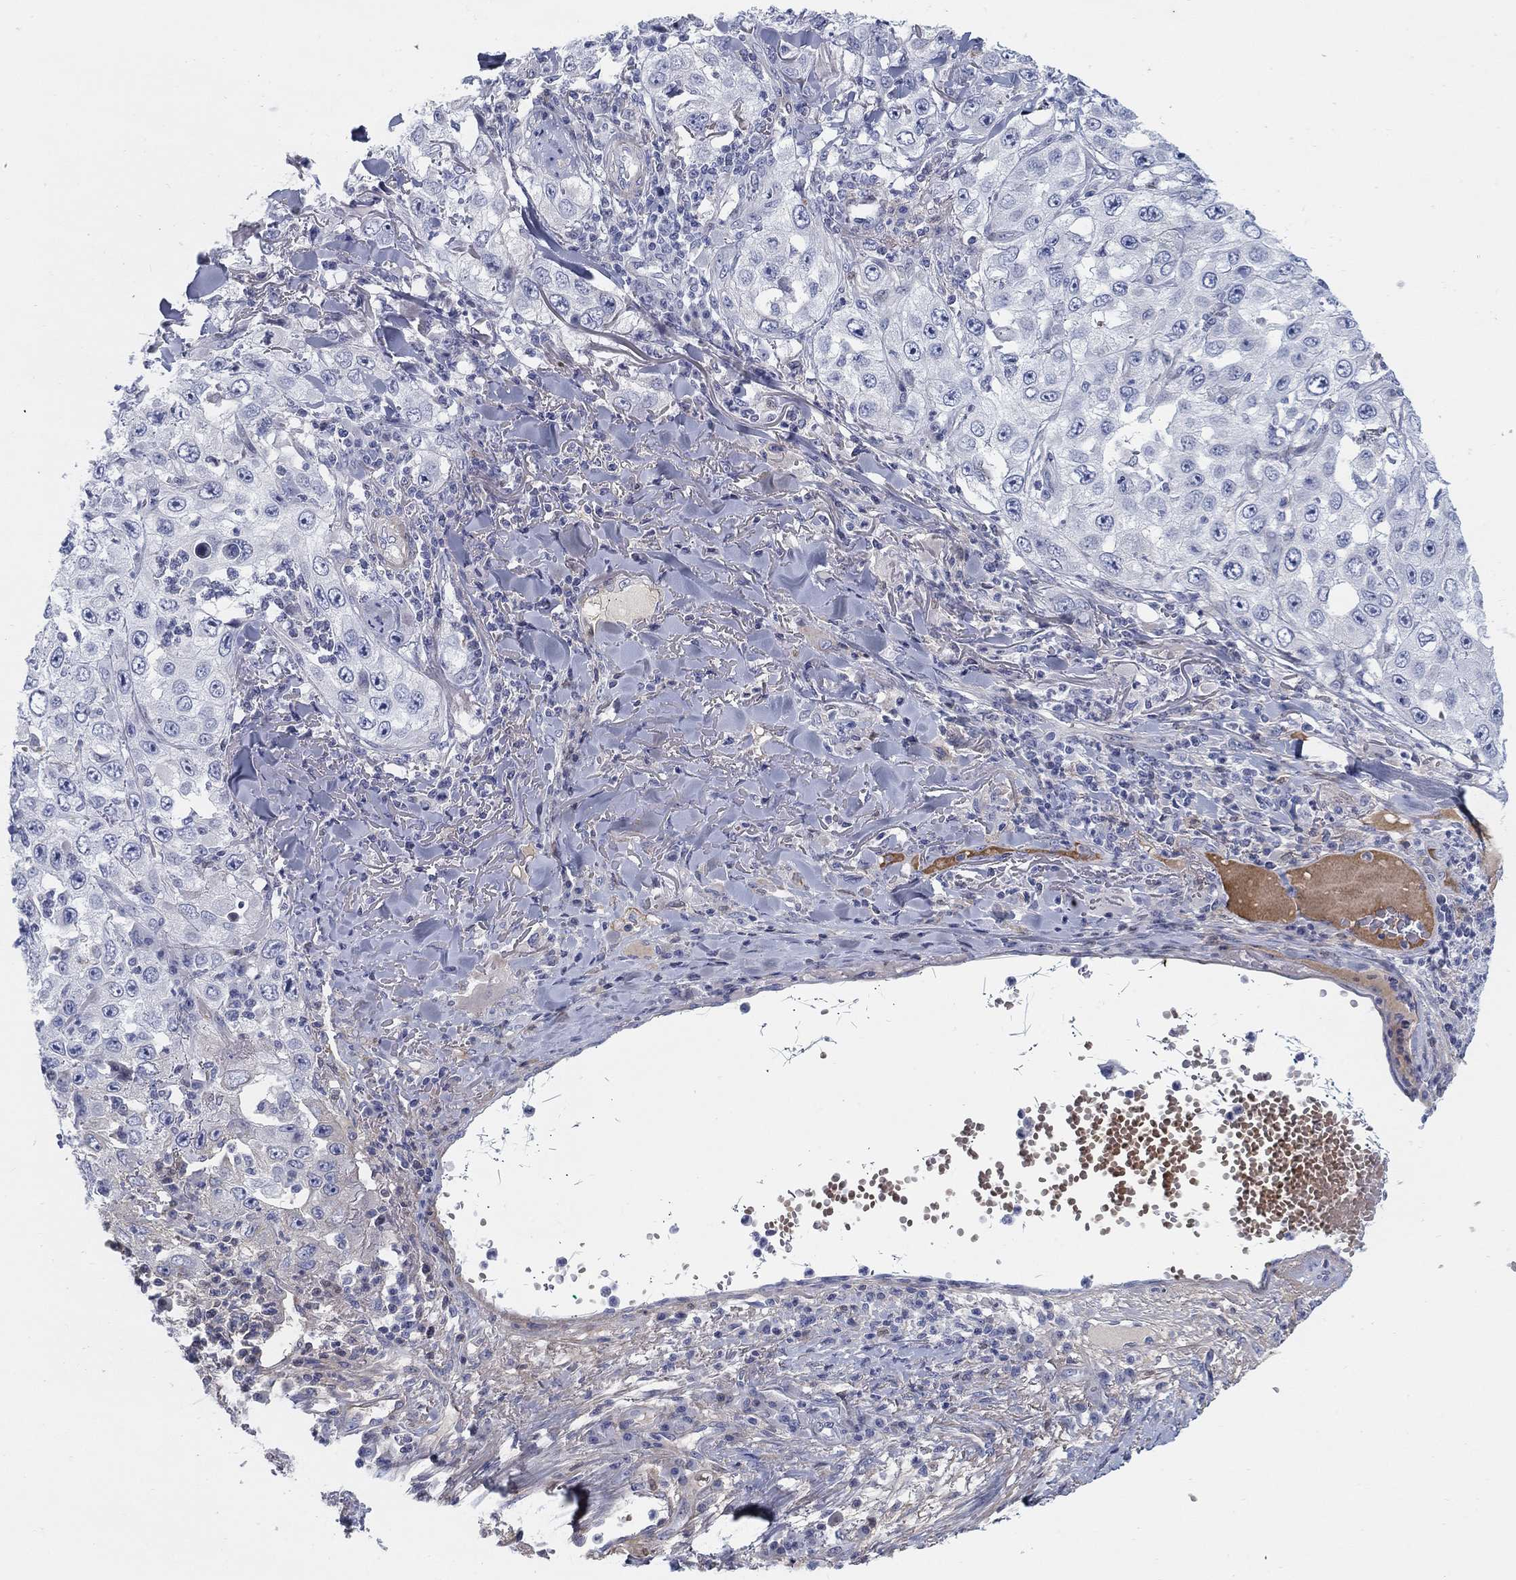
{"staining": {"intensity": "negative", "quantity": "none", "location": "none"}, "tissue": "skin cancer", "cell_type": "Tumor cells", "image_type": "cancer", "snomed": [{"axis": "morphology", "description": "Squamous cell carcinoma, NOS"}, {"axis": "topography", "description": "Skin"}], "caption": "Tumor cells are negative for brown protein staining in skin squamous cell carcinoma. Nuclei are stained in blue.", "gene": "HEATR4", "patient": {"sex": "male", "age": 82}}